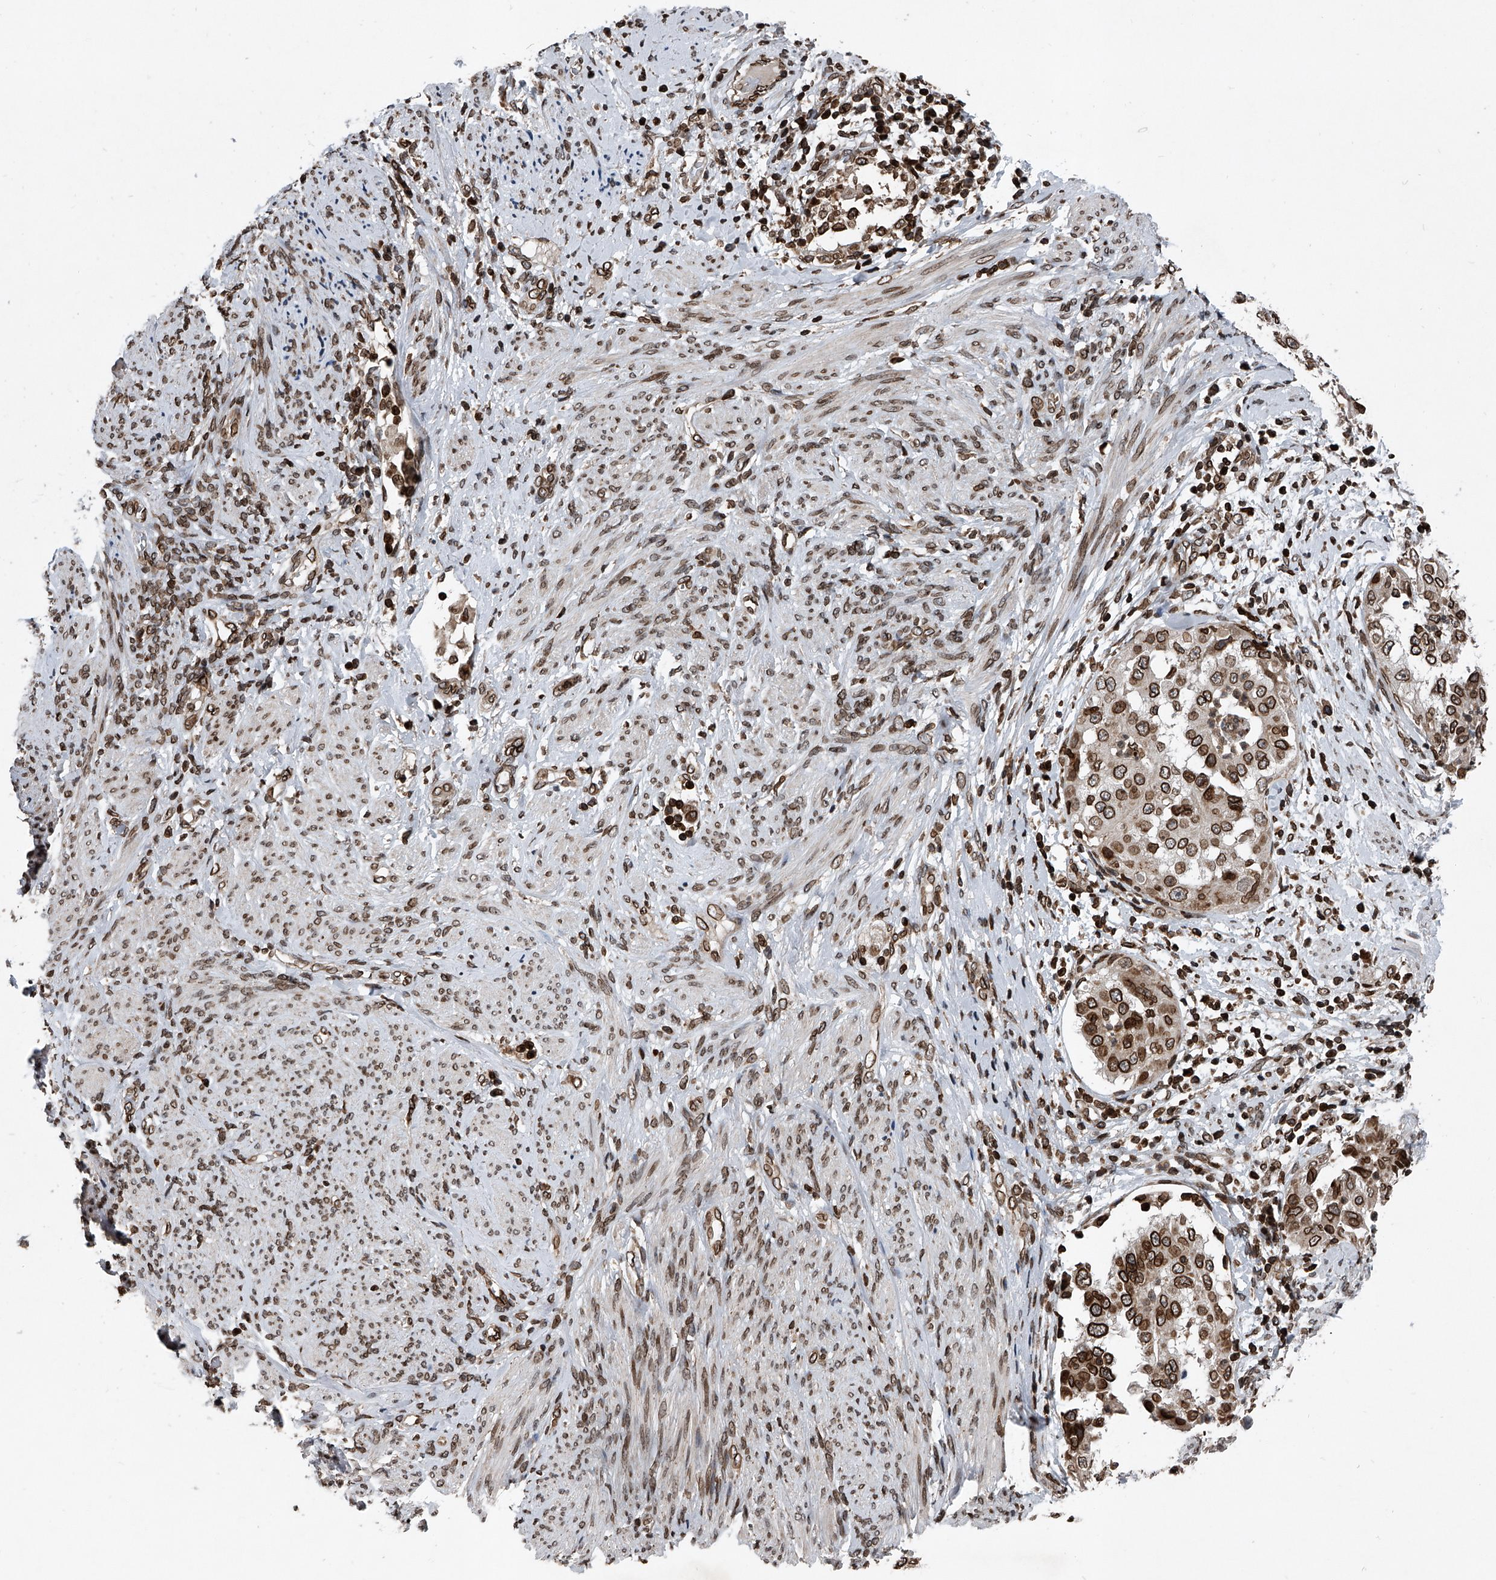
{"staining": {"intensity": "strong", "quantity": ">75%", "location": "cytoplasmic/membranous,nuclear"}, "tissue": "endometrial cancer", "cell_type": "Tumor cells", "image_type": "cancer", "snomed": [{"axis": "morphology", "description": "Adenocarcinoma, NOS"}, {"axis": "topography", "description": "Endometrium"}], "caption": "Immunohistochemistry (IHC) of human adenocarcinoma (endometrial) demonstrates high levels of strong cytoplasmic/membranous and nuclear expression in approximately >75% of tumor cells.", "gene": "PHF20", "patient": {"sex": "female", "age": 85}}